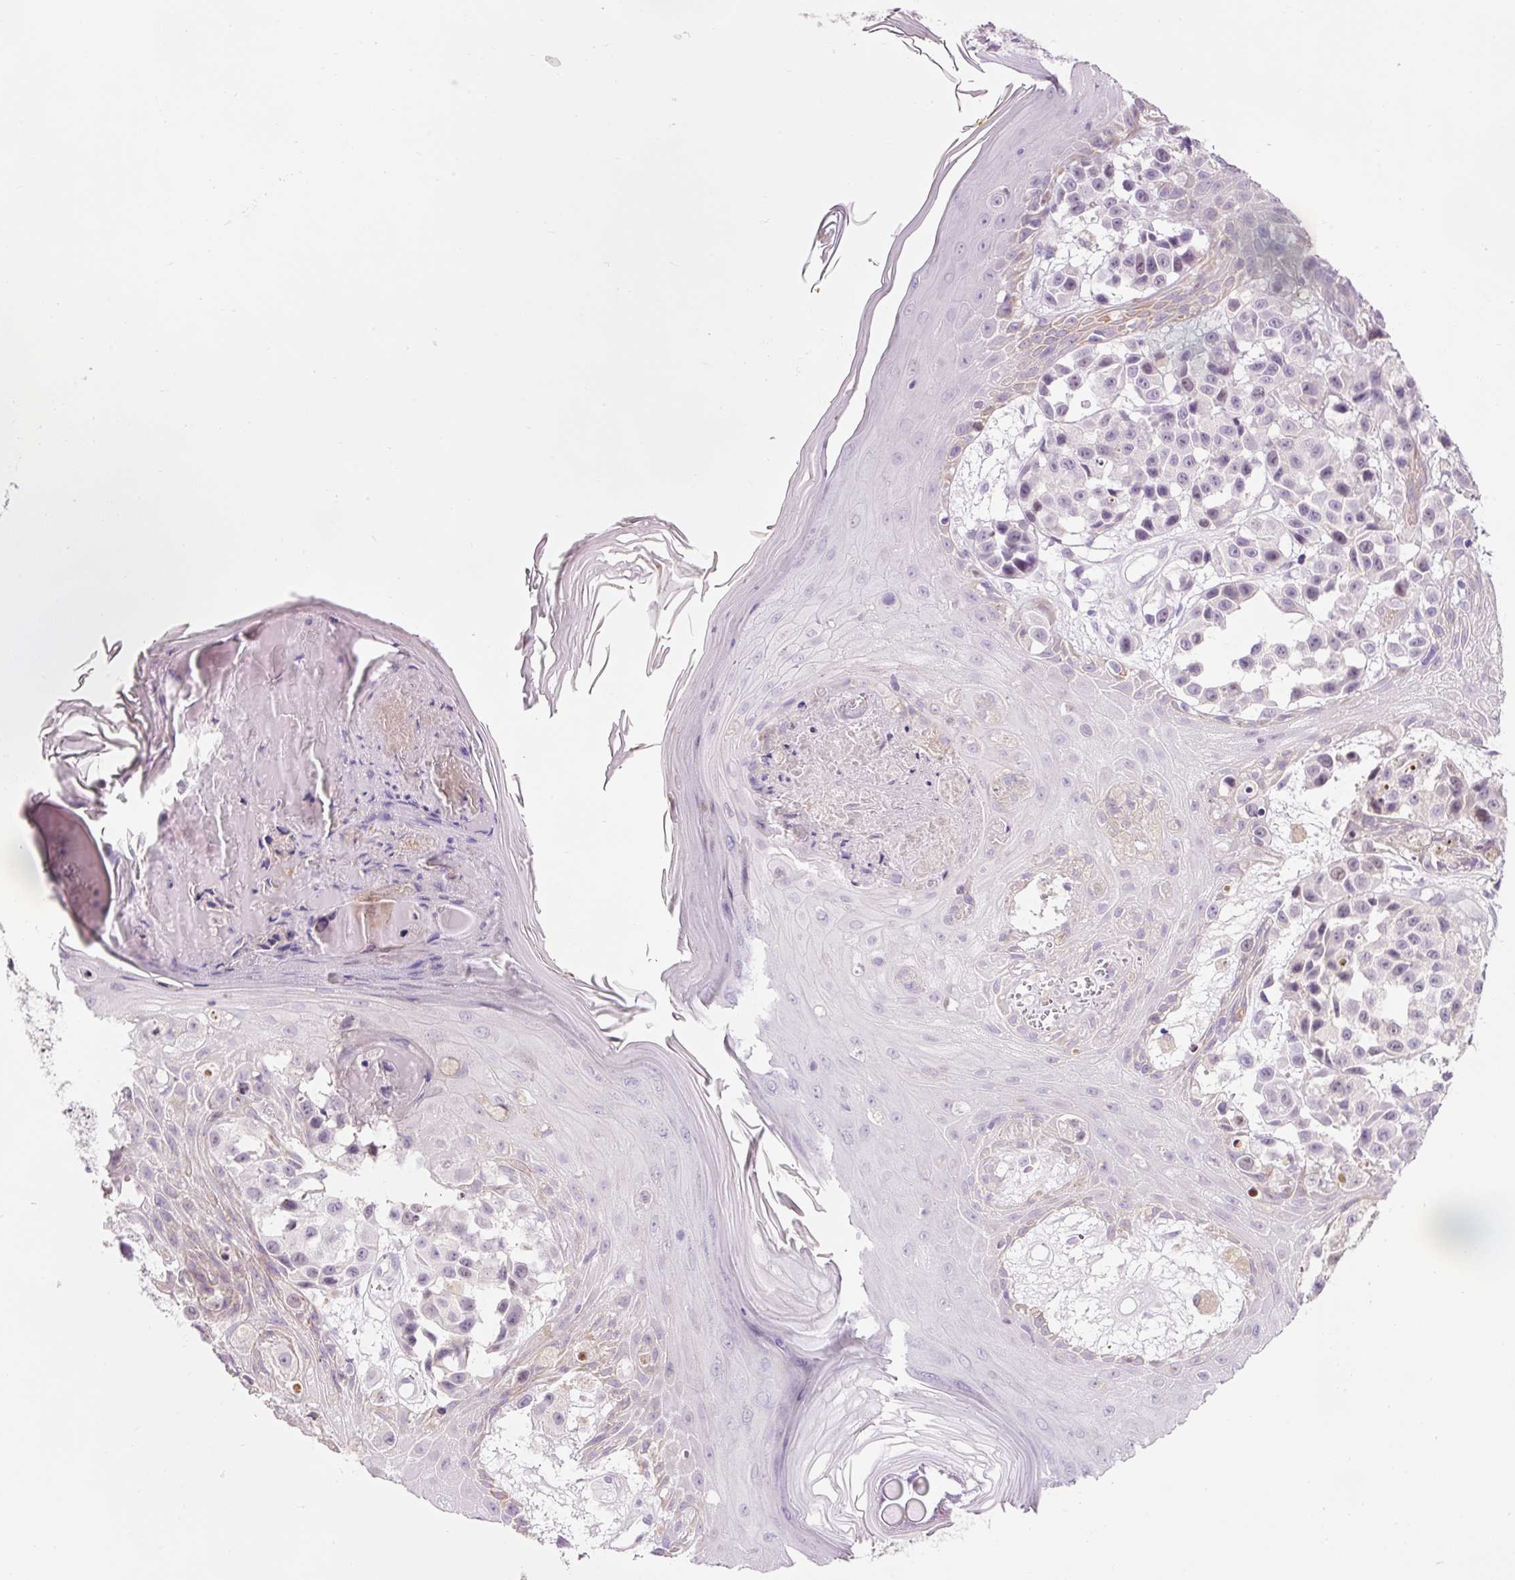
{"staining": {"intensity": "negative", "quantity": "none", "location": "none"}, "tissue": "melanoma", "cell_type": "Tumor cells", "image_type": "cancer", "snomed": [{"axis": "morphology", "description": "Malignant melanoma, NOS"}, {"axis": "topography", "description": "Skin"}], "caption": "Immunohistochemical staining of melanoma exhibits no significant staining in tumor cells.", "gene": "DHRS11", "patient": {"sex": "male", "age": 39}}